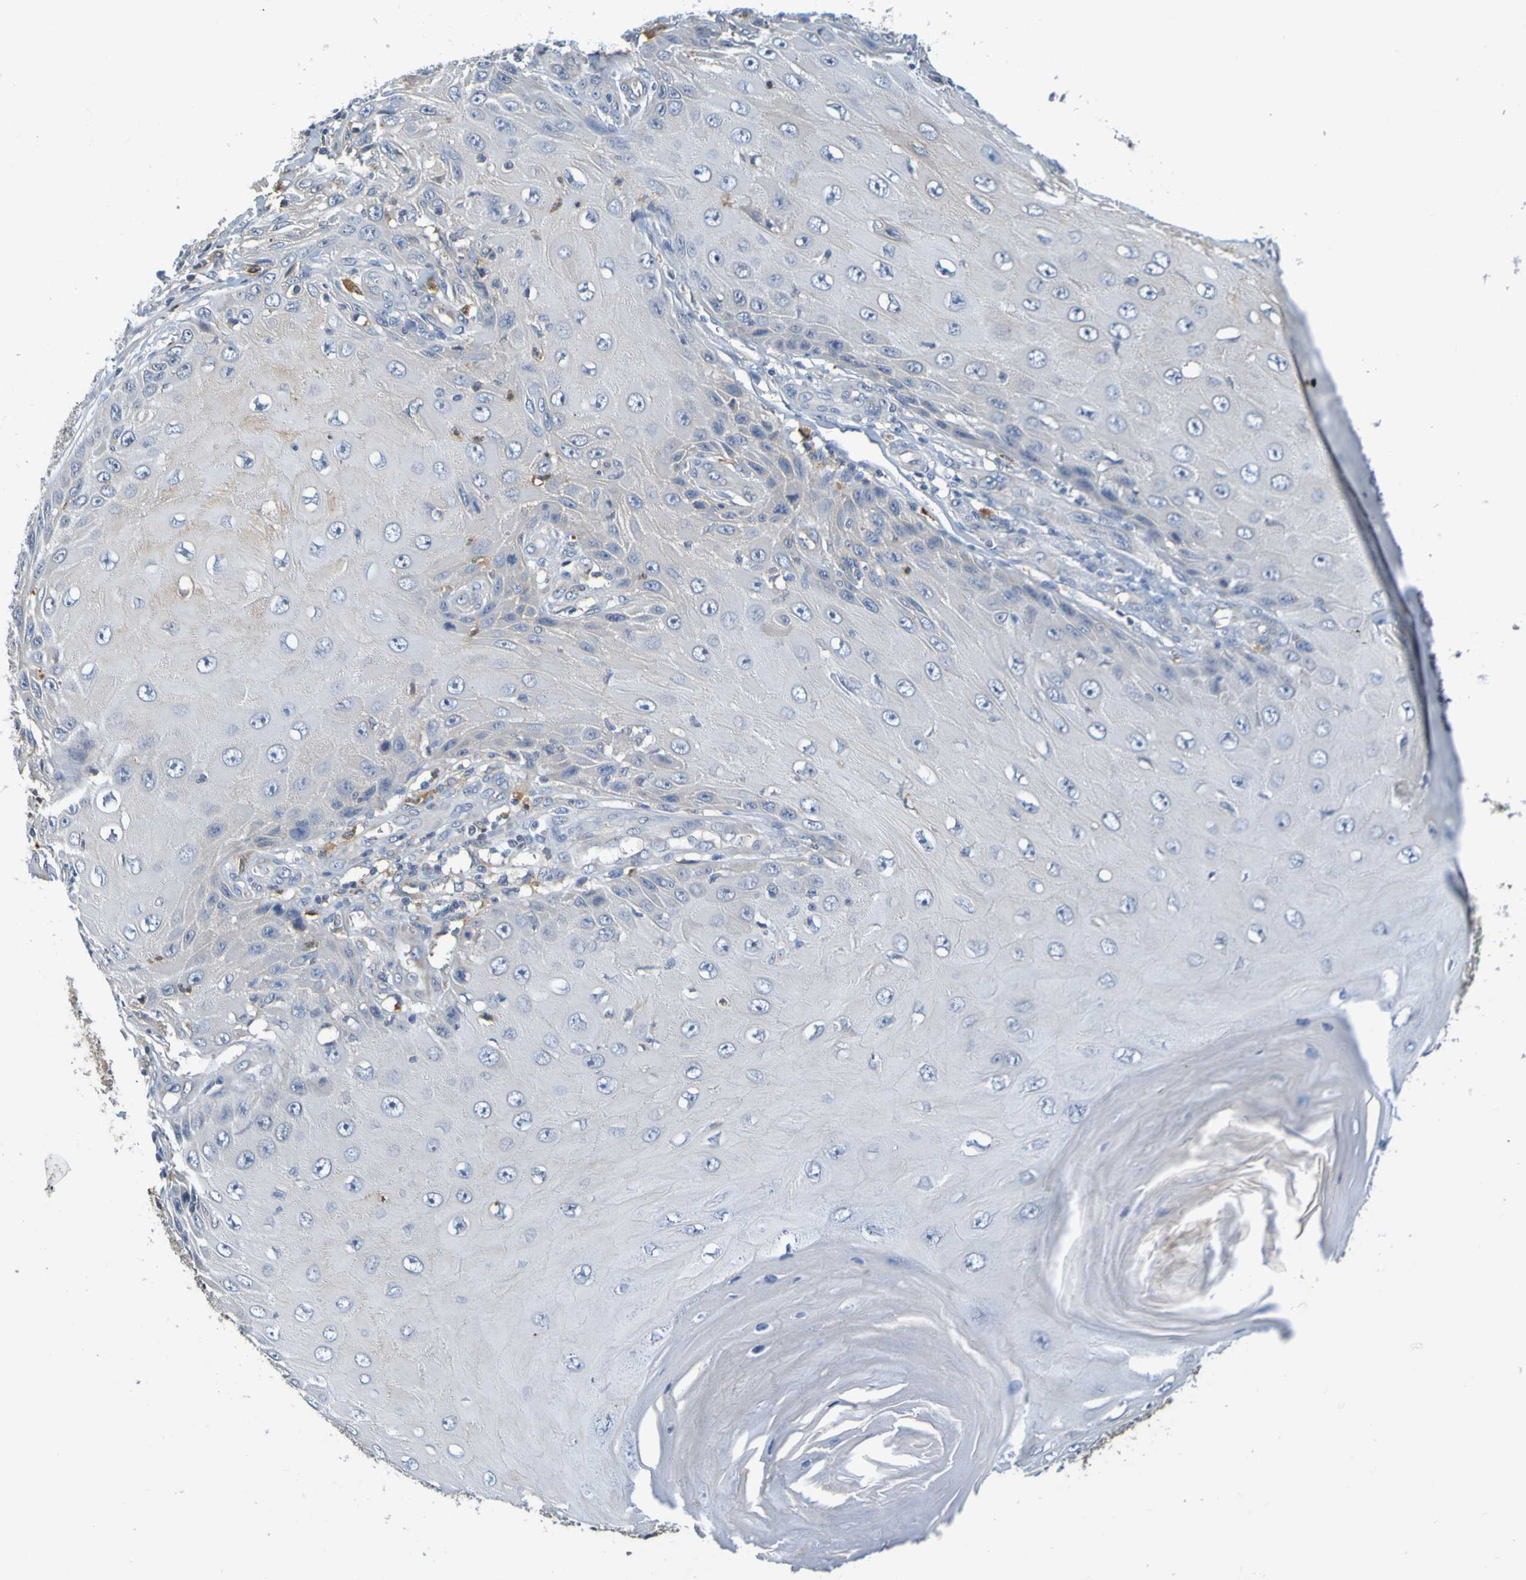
{"staining": {"intensity": "weak", "quantity": "<25%", "location": "cytoplasmic/membranous"}, "tissue": "skin cancer", "cell_type": "Tumor cells", "image_type": "cancer", "snomed": [{"axis": "morphology", "description": "Squamous cell carcinoma, NOS"}, {"axis": "topography", "description": "Skin"}], "caption": "This is a histopathology image of immunohistochemistry (IHC) staining of skin cancer, which shows no positivity in tumor cells.", "gene": "C1QA", "patient": {"sex": "female", "age": 73}}